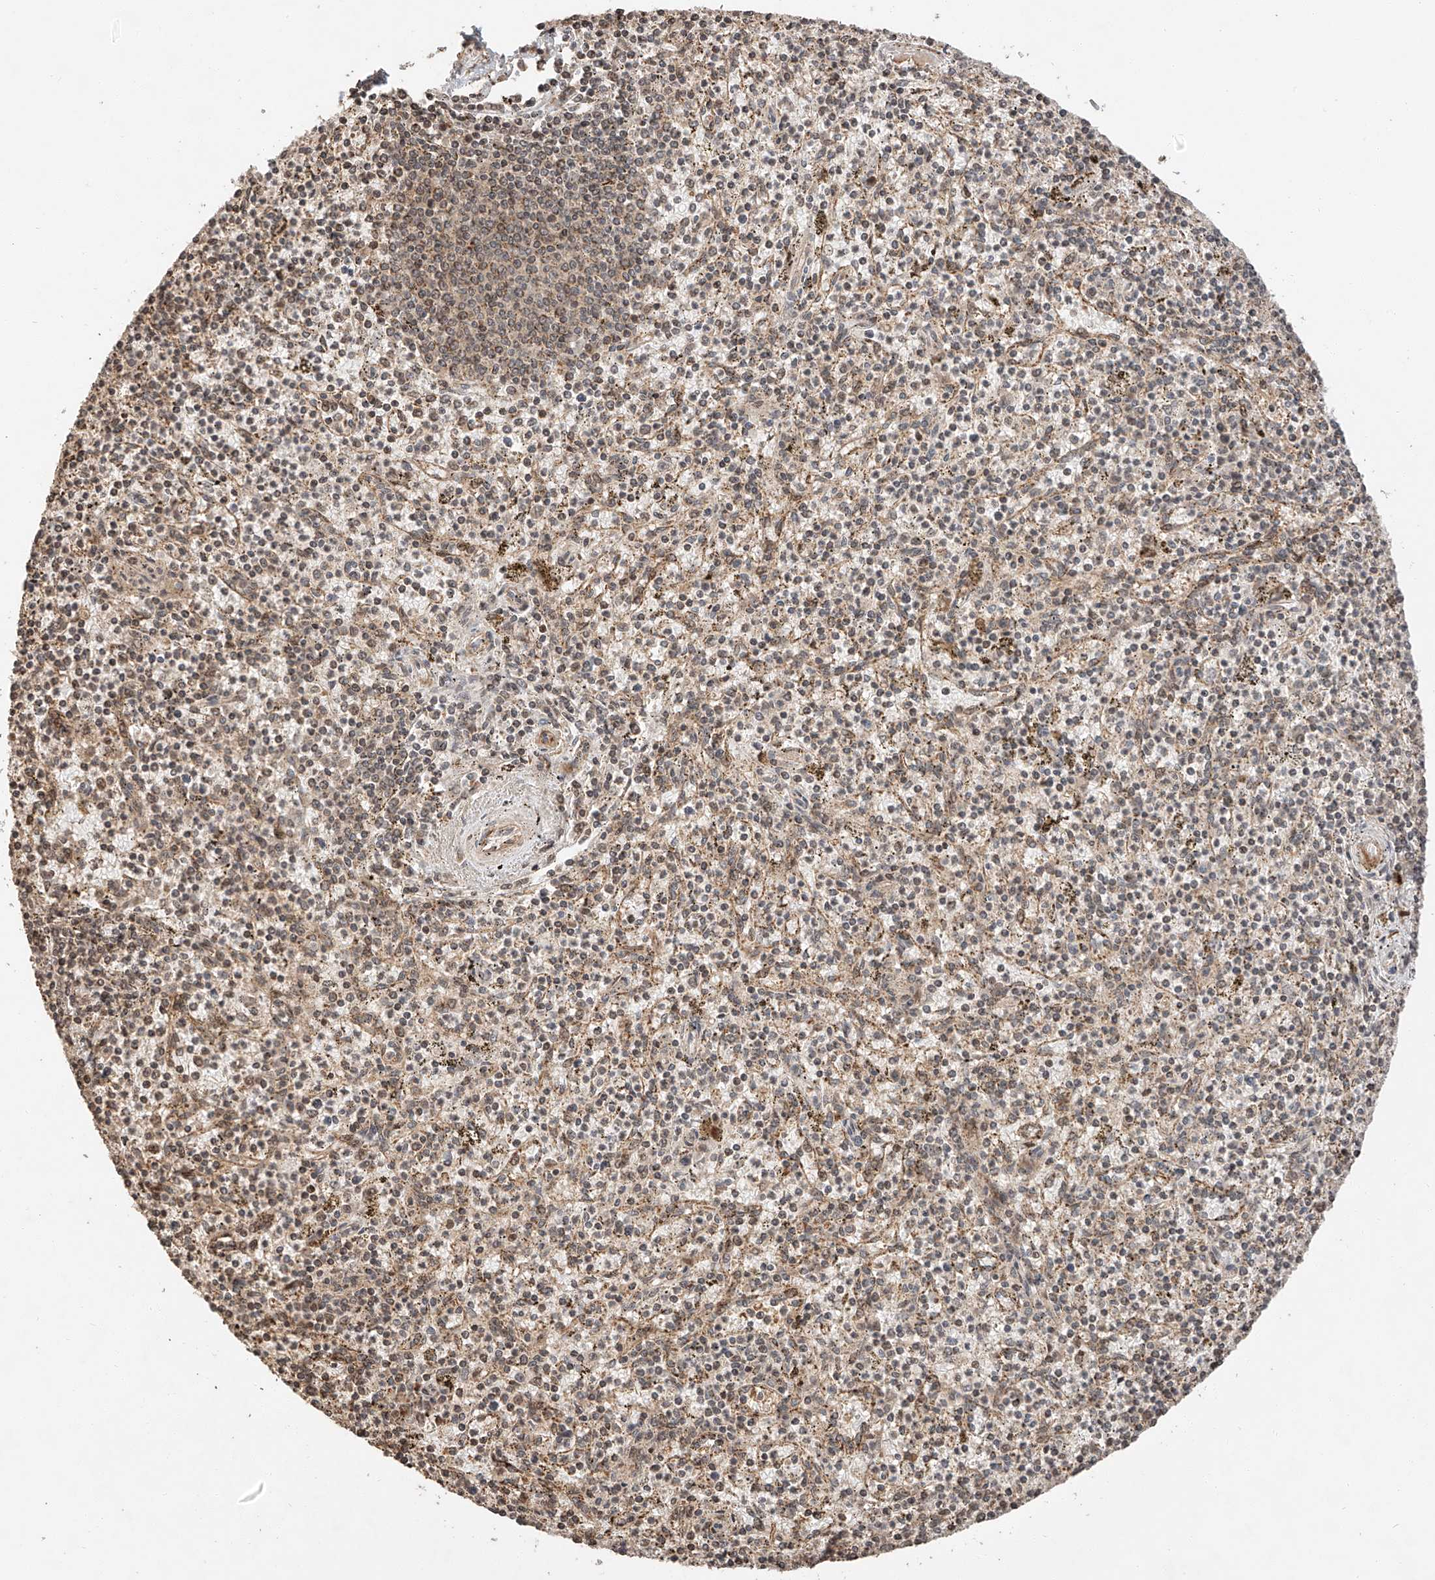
{"staining": {"intensity": "moderate", "quantity": "25%-75%", "location": "cytoplasmic/membranous,nuclear"}, "tissue": "spleen", "cell_type": "Cells in red pulp", "image_type": "normal", "snomed": [{"axis": "morphology", "description": "Normal tissue, NOS"}, {"axis": "topography", "description": "Spleen"}], "caption": "Benign spleen displays moderate cytoplasmic/membranous,nuclear staining in approximately 25%-75% of cells in red pulp (DAB (3,3'-diaminobenzidine) IHC with brightfield microscopy, high magnification)..", "gene": "ARHGAP33", "patient": {"sex": "male", "age": 72}}